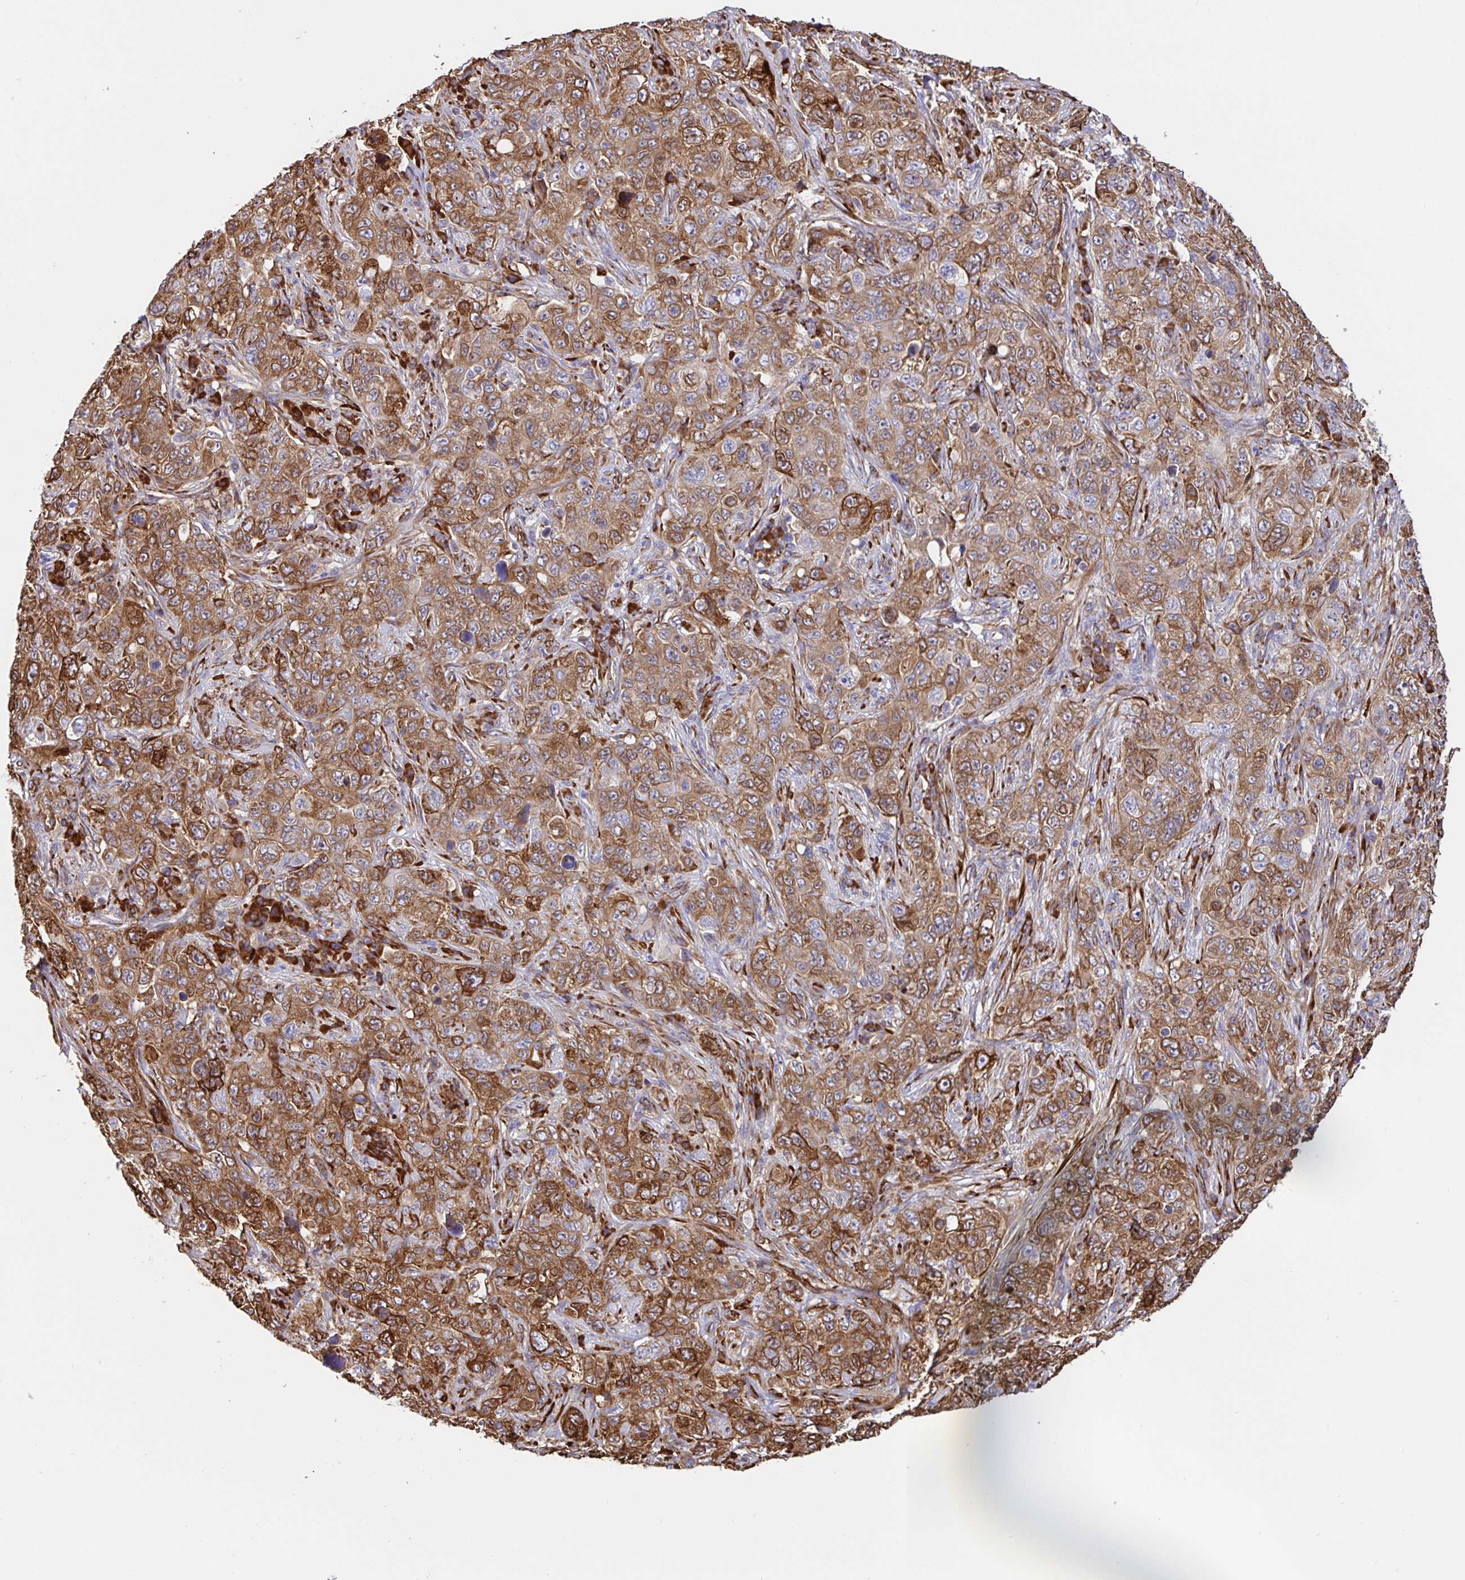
{"staining": {"intensity": "moderate", "quantity": ">75%", "location": "cytoplasmic/membranous"}, "tissue": "pancreatic cancer", "cell_type": "Tumor cells", "image_type": "cancer", "snomed": [{"axis": "morphology", "description": "Adenocarcinoma, NOS"}, {"axis": "topography", "description": "Pancreas"}], "caption": "The immunohistochemical stain shows moderate cytoplasmic/membranous expression in tumor cells of adenocarcinoma (pancreatic) tissue.", "gene": "MAOA", "patient": {"sex": "male", "age": 68}}